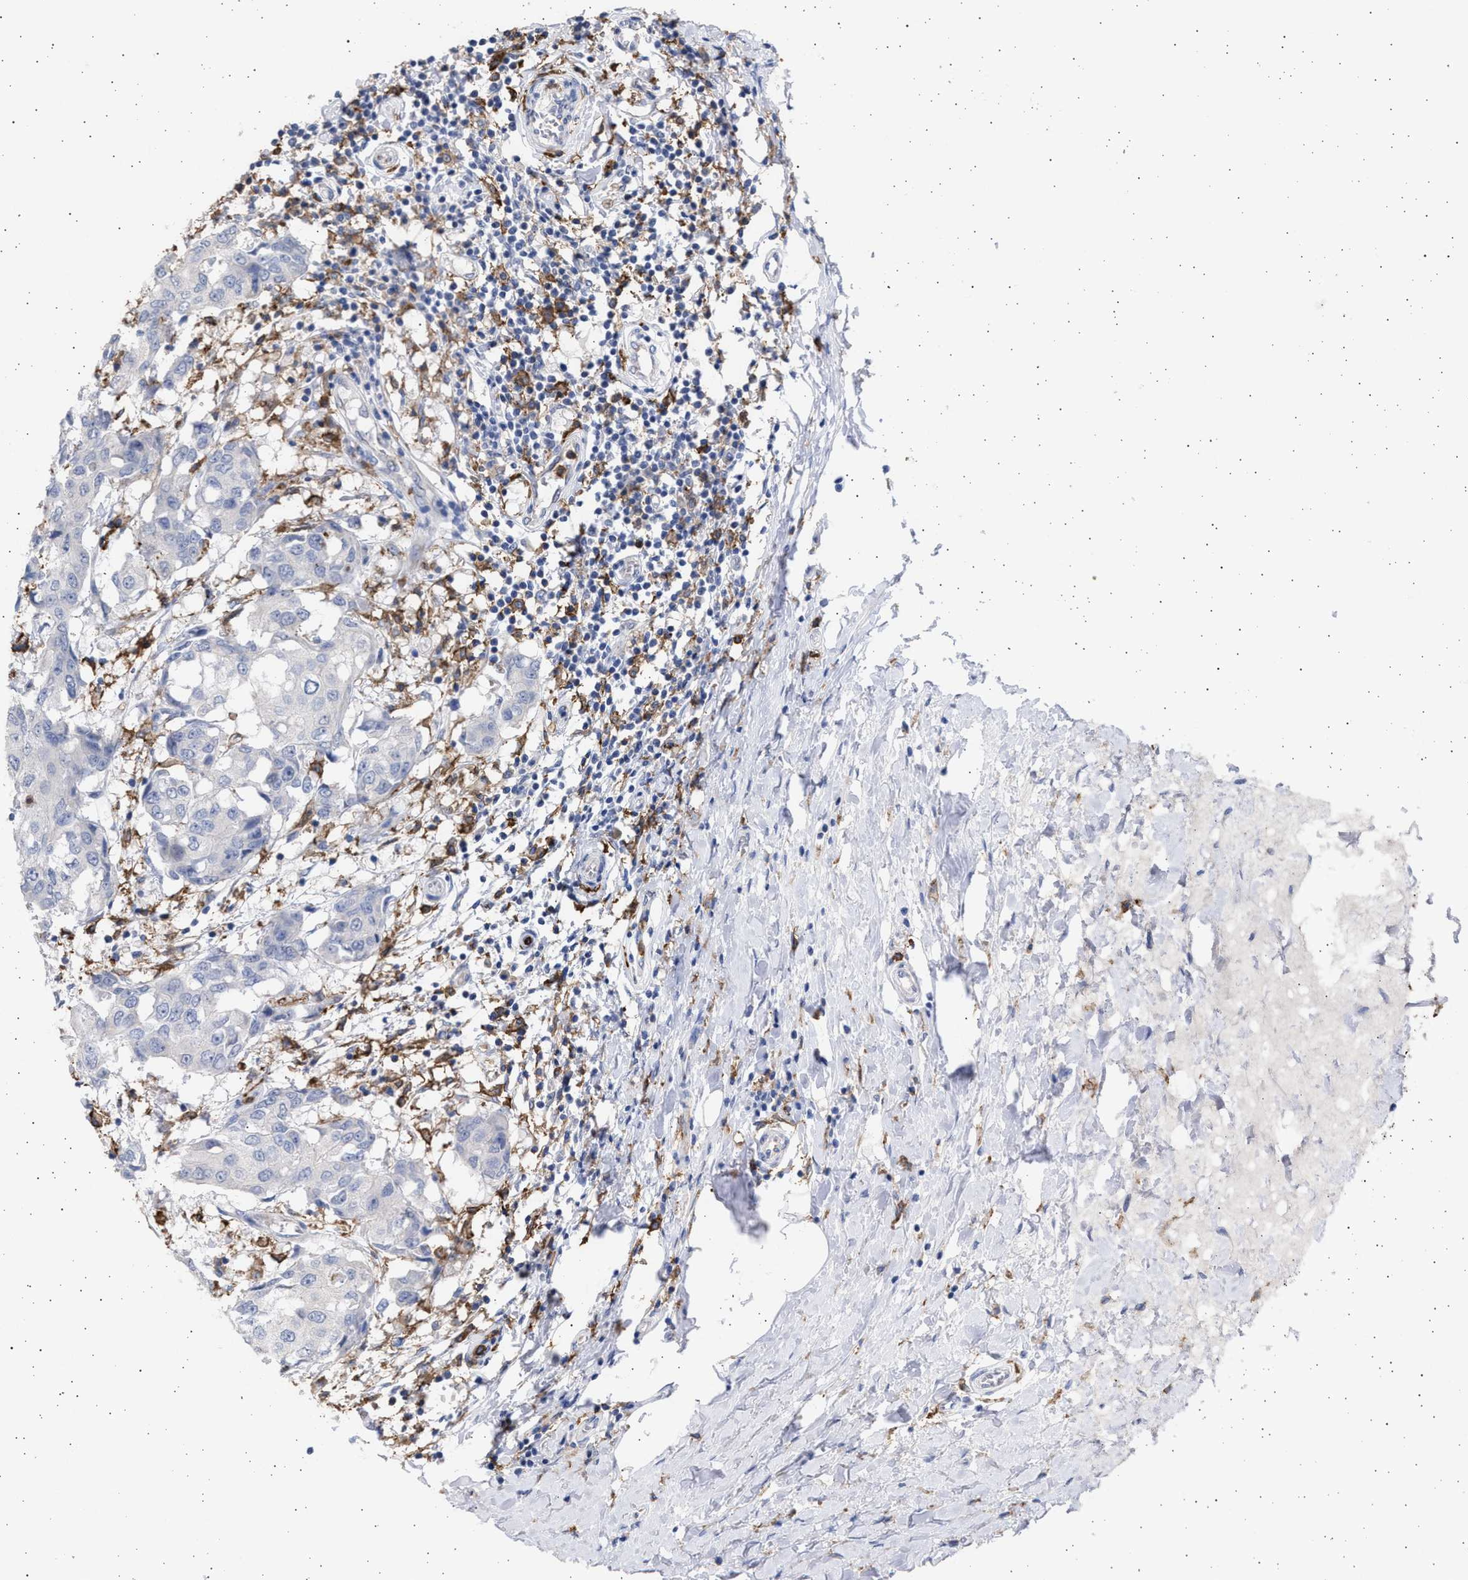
{"staining": {"intensity": "negative", "quantity": "none", "location": "none"}, "tissue": "breast cancer", "cell_type": "Tumor cells", "image_type": "cancer", "snomed": [{"axis": "morphology", "description": "Duct carcinoma"}, {"axis": "topography", "description": "Breast"}], "caption": "High power microscopy image of an IHC image of breast infiltrating ductal carcinoma, revealing no significant expression in tumor cells.", "gene": "FCER1A", "patient": {"sex": "female", "age": 27}}